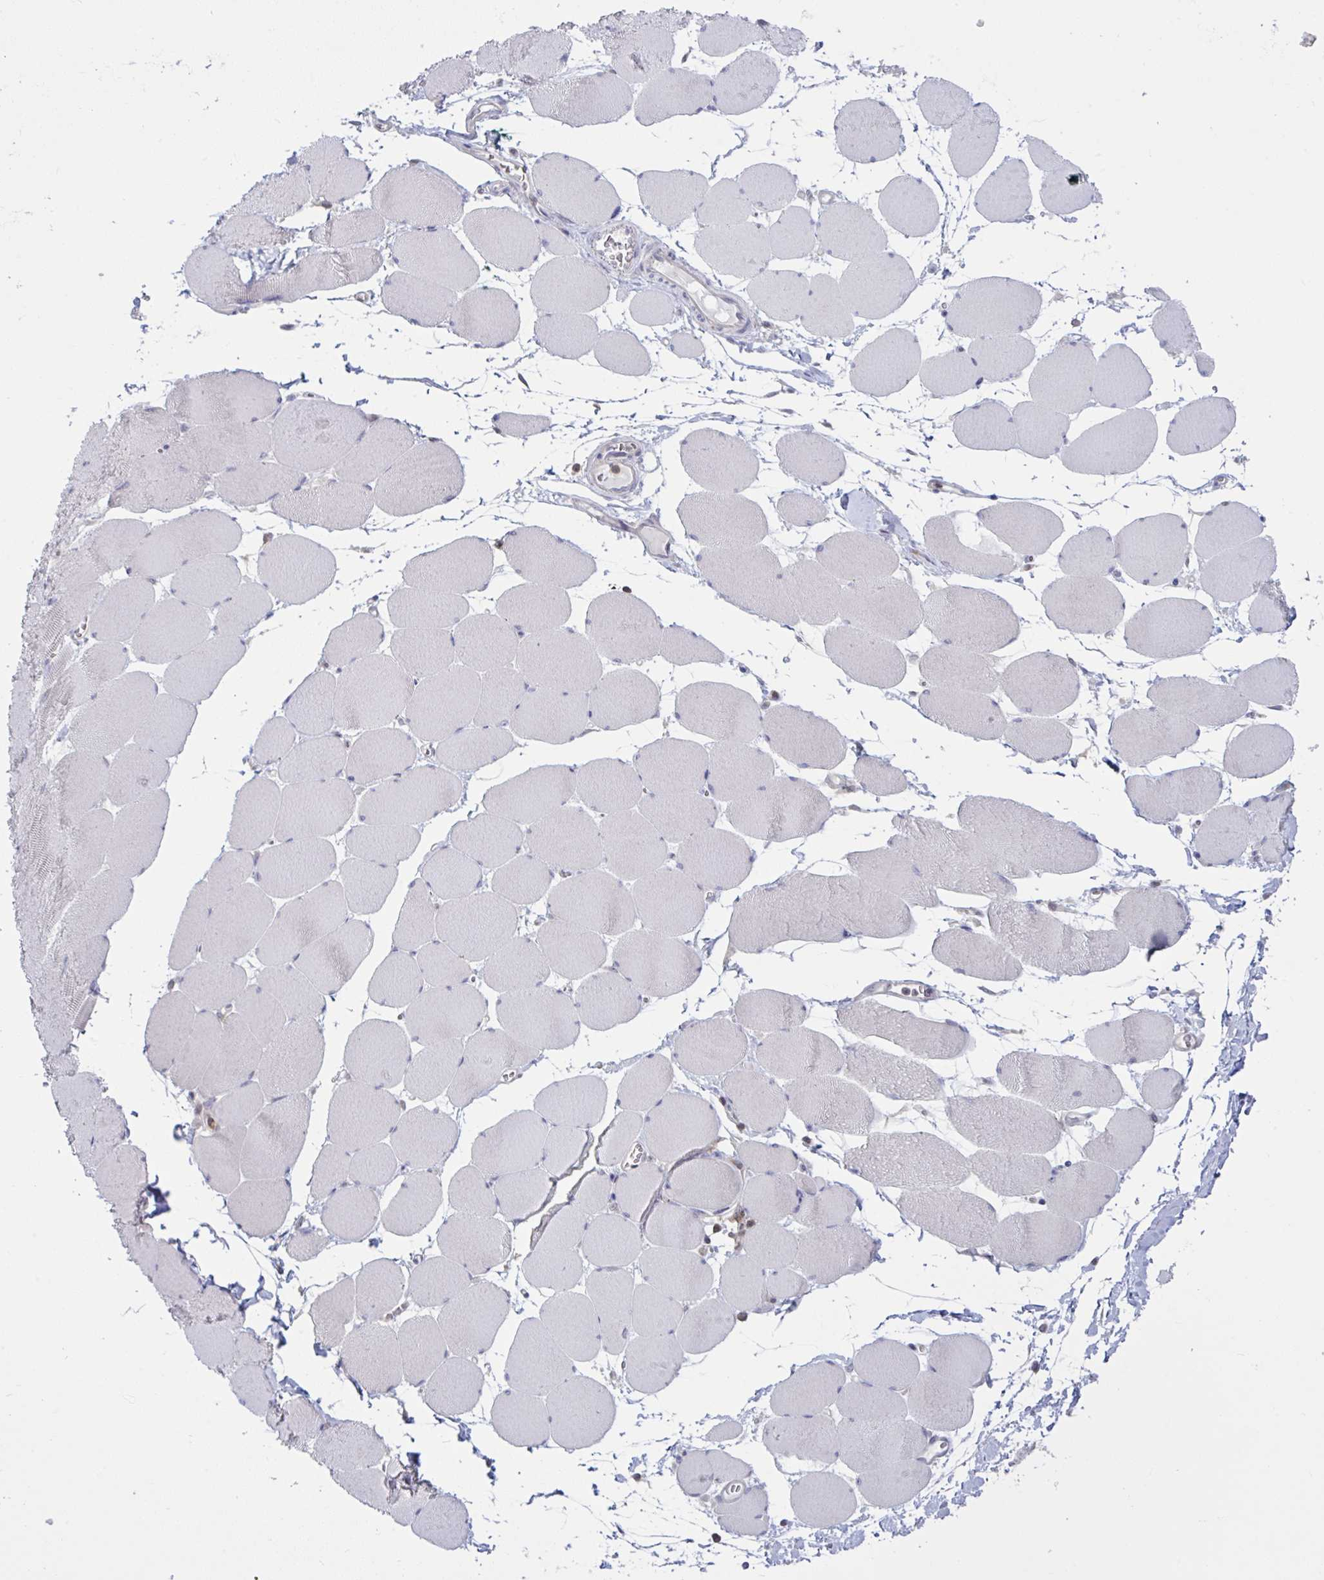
{"staining": {"intensity": "negative", "quantity": "none", "location": "none"}, "tissue": "skeletal muscle", "cell_type": "Myocytes", "image_type": "normal", "snomed": [{"axis": "morphology", "description": "Normal tissue, NOS"}, {"axis": "topography", "description": "Skeletal muscle"}], "caption": "IHC photomicrograph of normal skeletal muscle stained for a protein (brown), which exhibits no expression in myocytes. (DAB IHC visualized using brightfield microscopy, high magnification).", "gene": "TANK", "patient": {"sex": "female", "age": 75}}